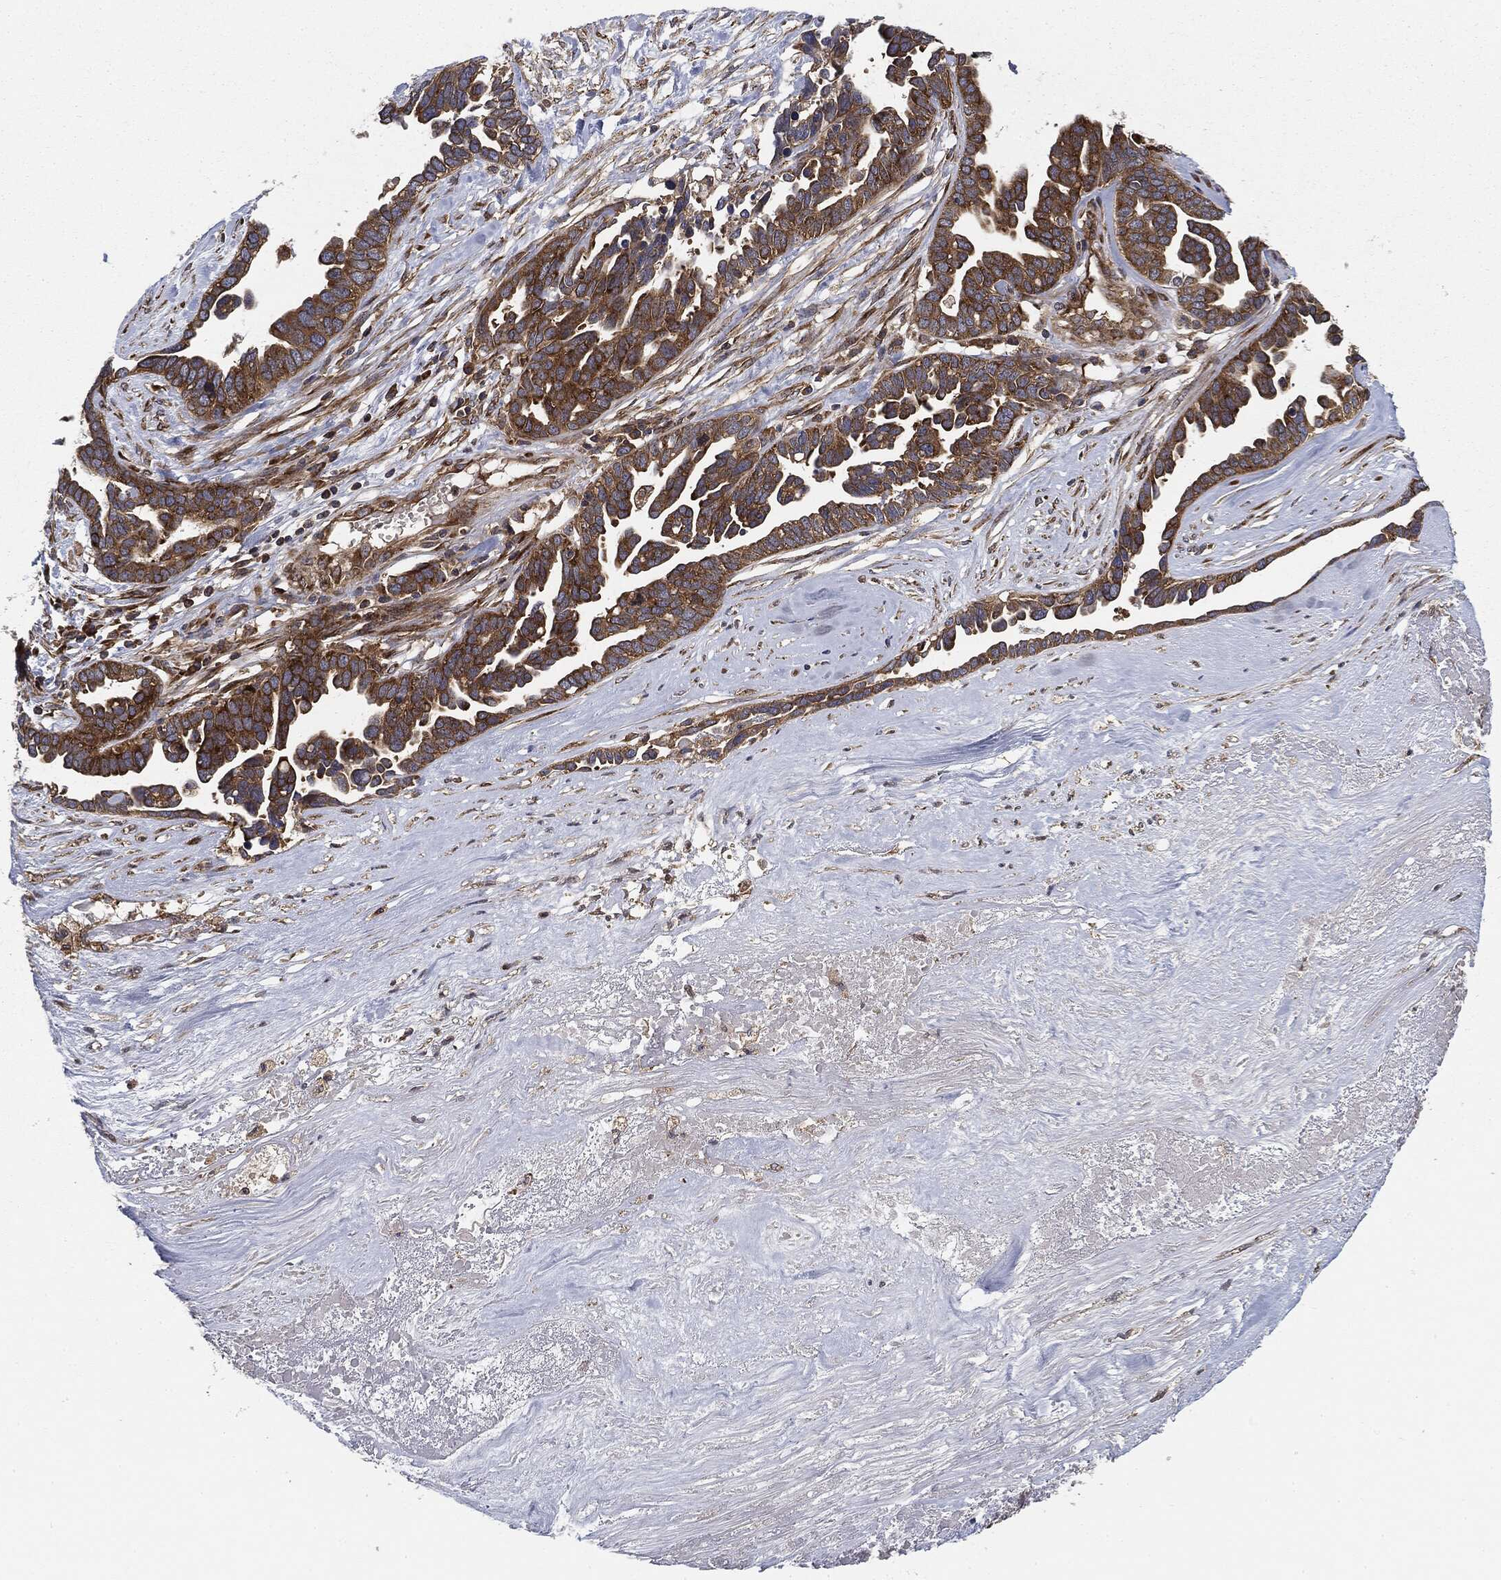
{"staining": {"intensity": "strong", "quantity": ">75%", "location": "cytoplasmic/membranous"}, "tissue": "ovarian cancer", "cell_type": "Tumor cells", "image_type": "cancer", "snomed": [{"axis": "morphology", "description": "Cystadenocarcinoma, serous, NOS"}, {"axis": "topography", "description": "Ovary"}], "caption": "DAB (3,3'-diaminobenzidine) immunohistochemical staining of ovarian cancer exhibits strong cytoplasmic/membranous protein staining in about >75% of tumor cells.", "gene": "EIF2AK2", "patient": {"sex": "female", "age": 54}}